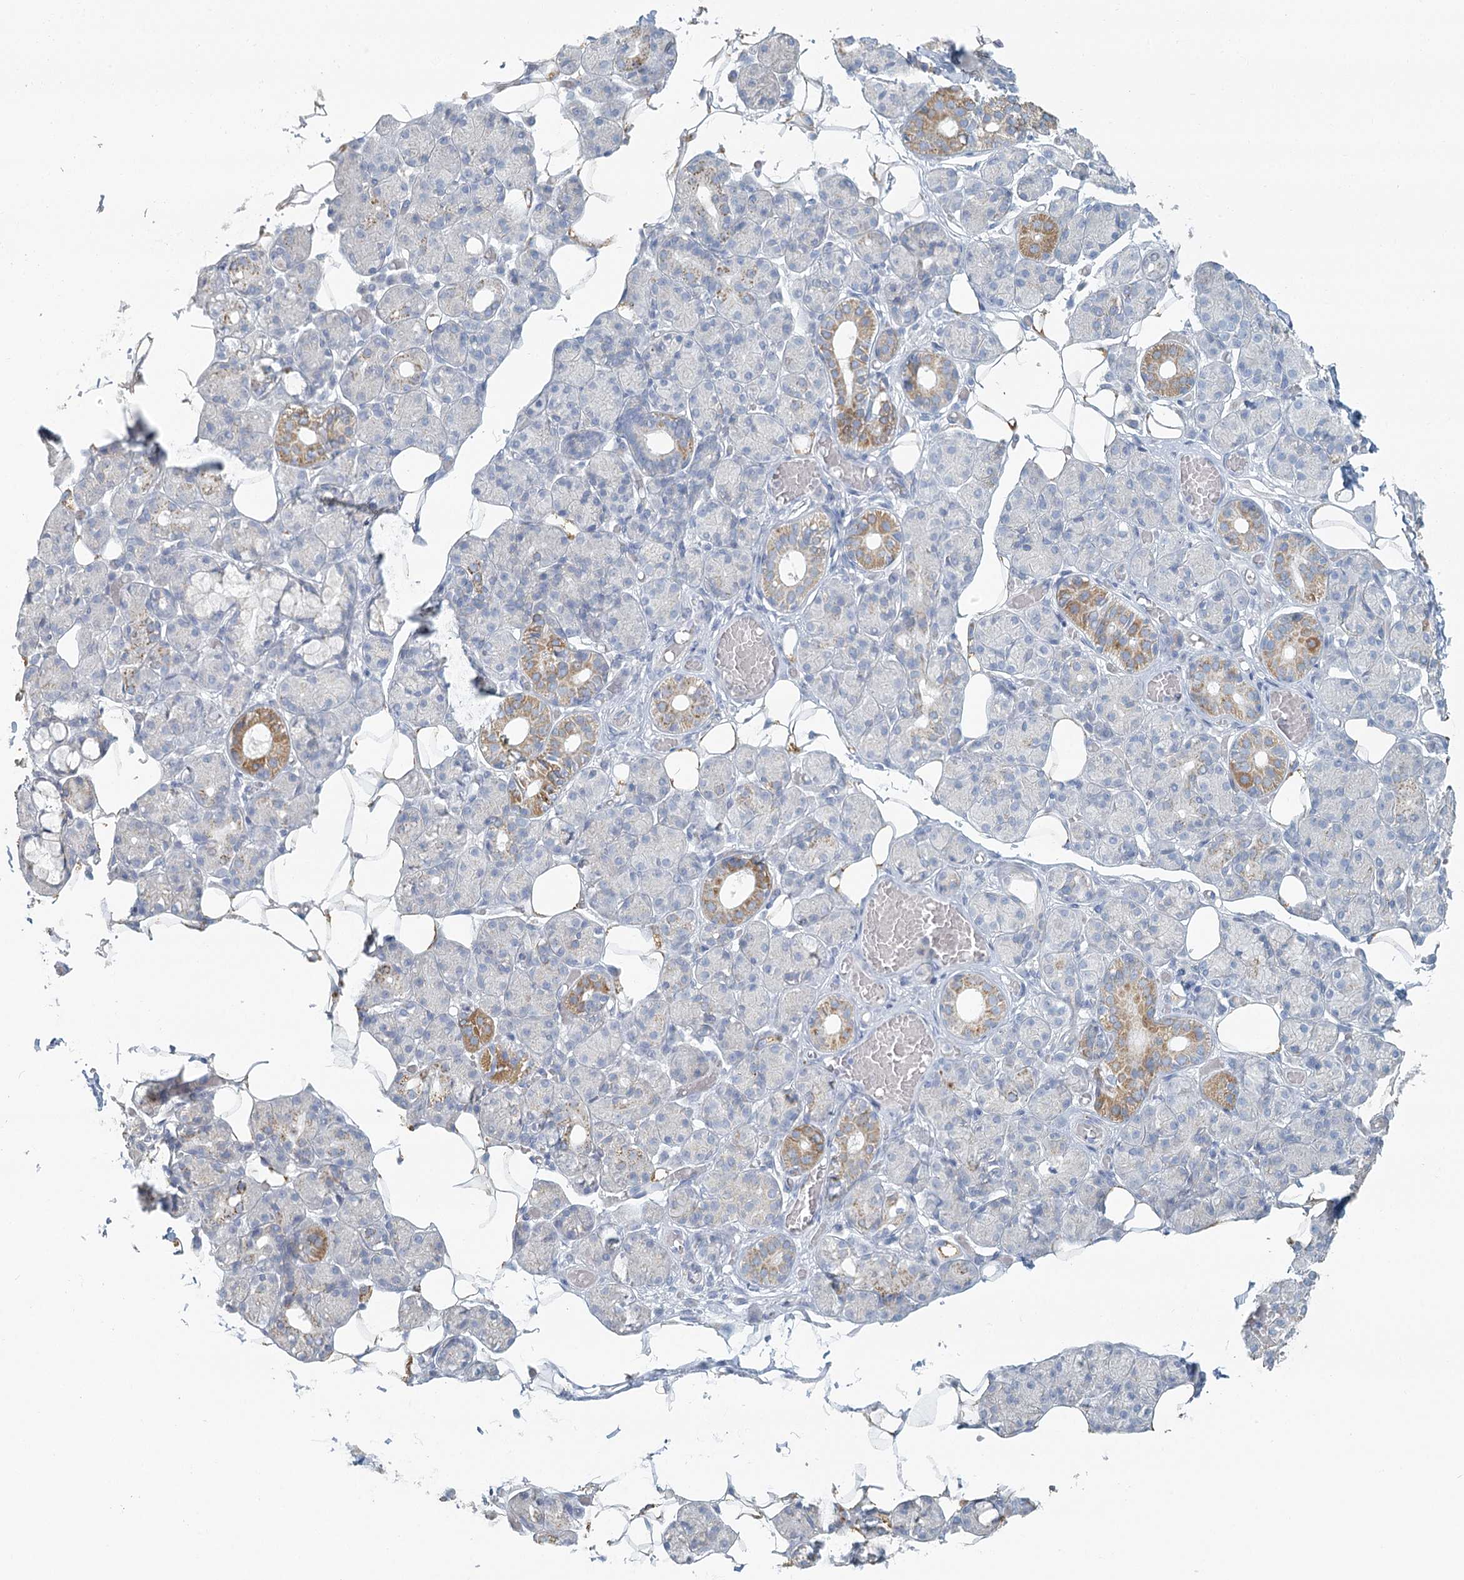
{"staining": {"intensity": "moderate", "quantity": "<25%", "location": "cytoplasmic/membranous"}, "tissue": "salivary gland", "cell_type": "Glandular cells", "image_type": "normal", "snomed": [{"axis": "morphology", "description": "Normal tissue, NOS"}, {"axis": "topography", "description": "Salivary gland"}], "caption": "Moderate cytoplasmic/membranous protein expression is appreciated in about <25% of glandular cells in salivary gland.", "gene": "BPHL", "patient": {"sex": "male", "age": 63}}